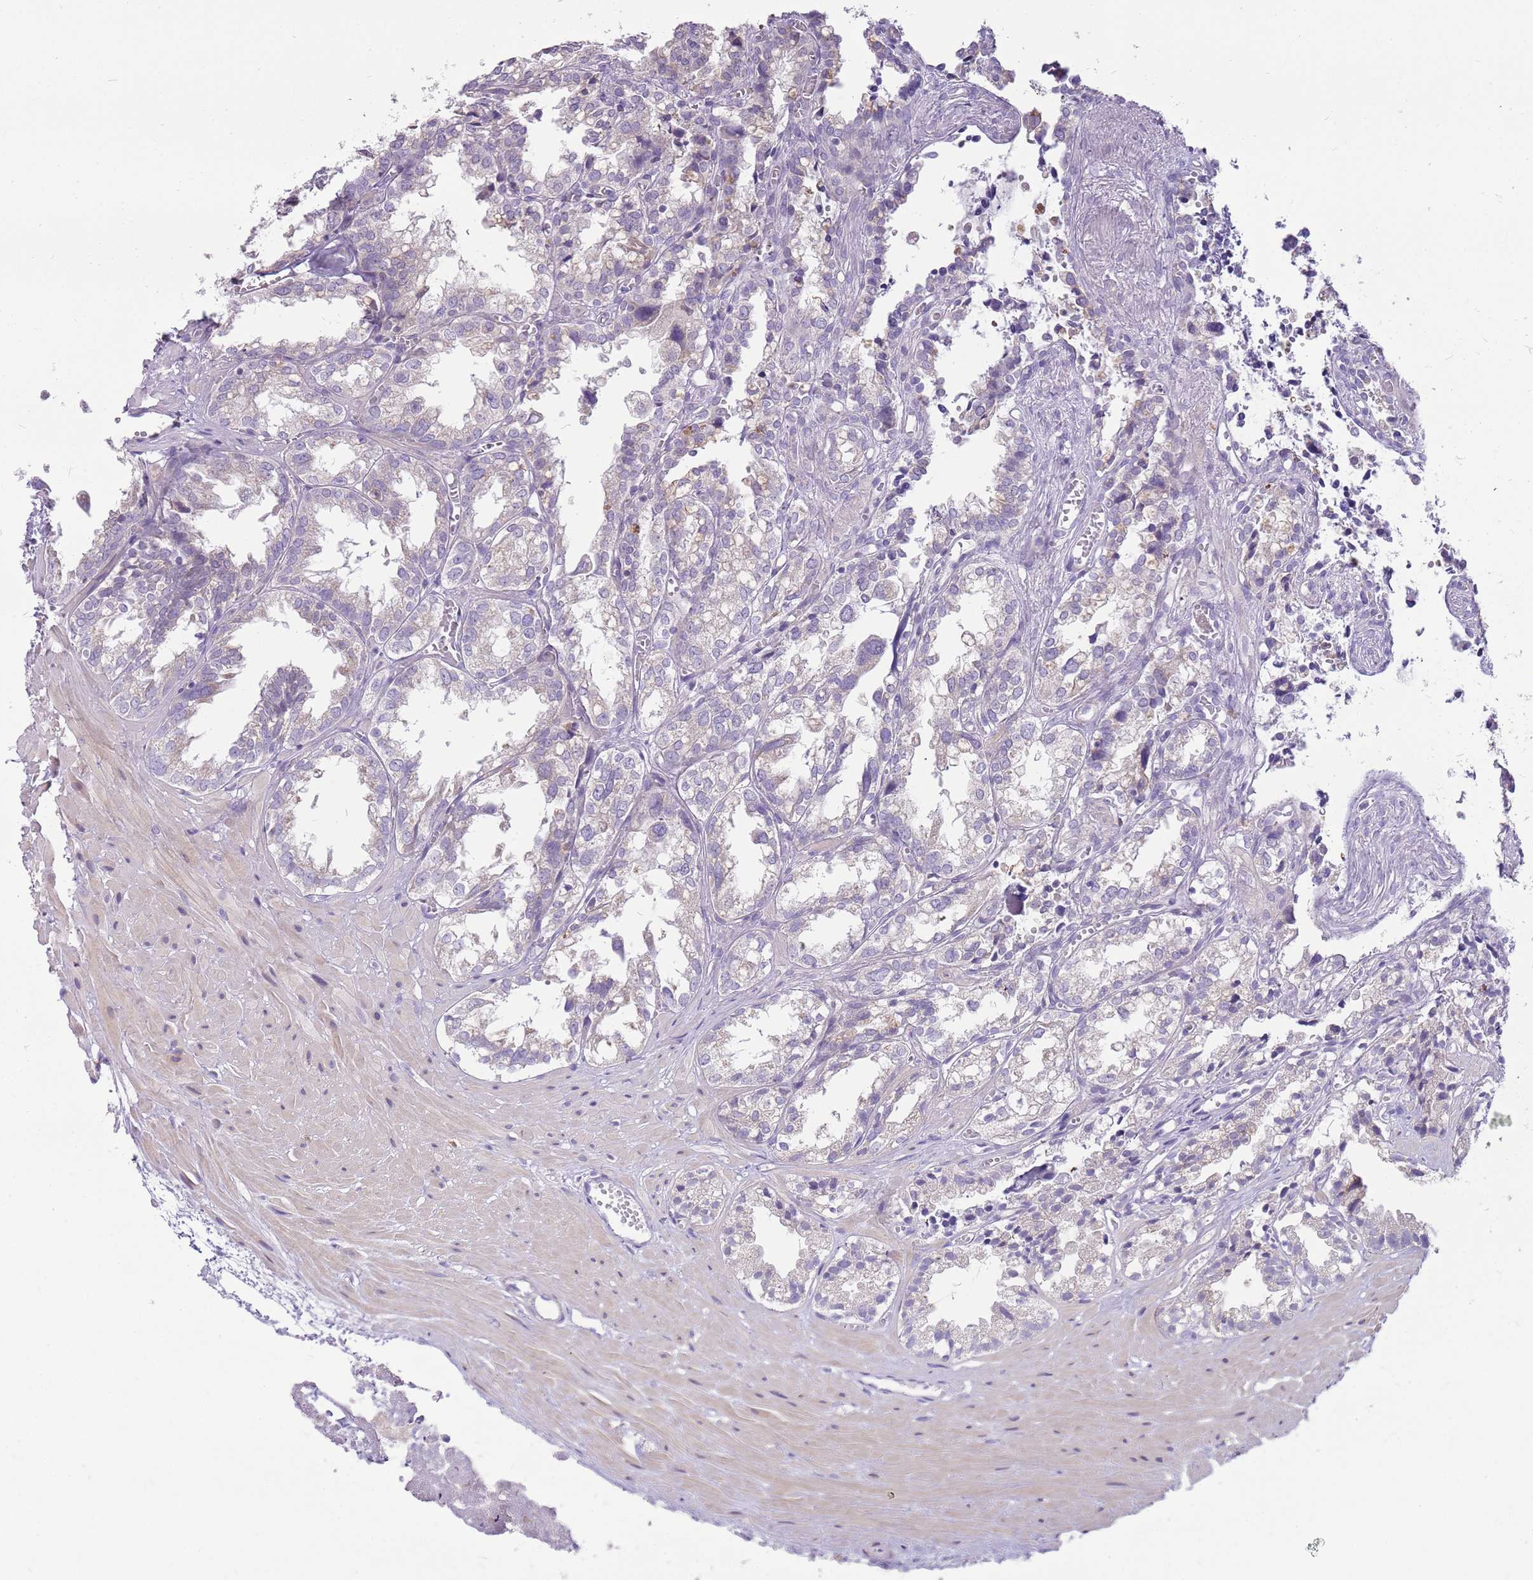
{"staining": {"intensity": "weak", "quantity": "<25%", "location": "cytoplasmic/membranous"}, "tissue": "seminal vesicle", "cell_type": "Glandular cells", "image_type": "normal", "snomed": [{"axis": "morphology", "description": "Normal tissue, NOS"}, {"axis": "topography", "description": "Prostate"}, {"axis": "topography", "description": "Seminal veicle"}], "caption": "Glandular cells show no significant staining in unremarkable seminal vesicle. The staining was performed using DAB (3,3'-diaminobenzidine) to visualize the protein expression in brown, while the nuclei were stained in blue with hematoxylin (Magnification: 20x).", "gene": "DIPK1C", "patient": {"sex": "male", "age": 51}}